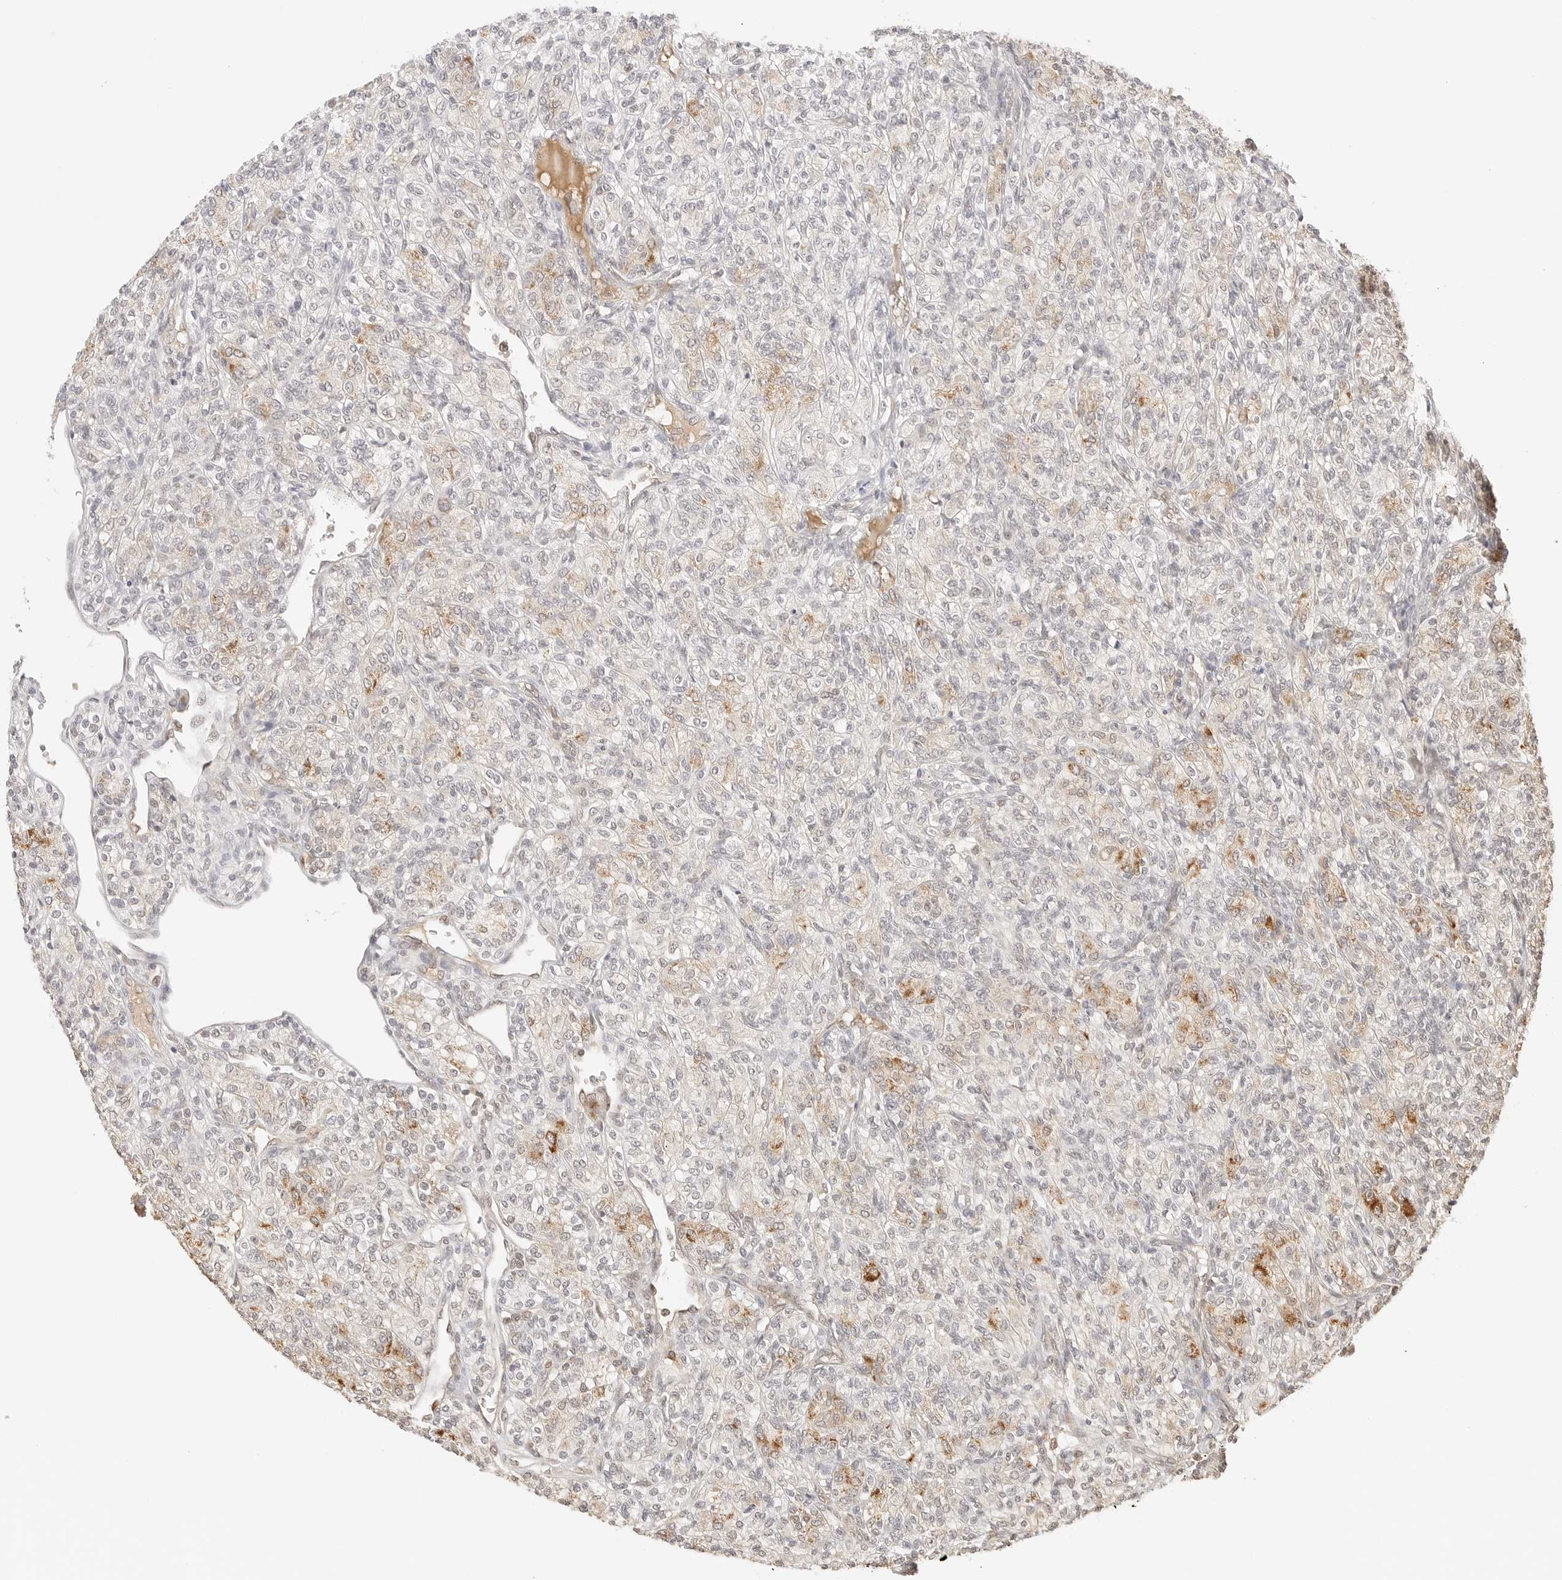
{"staining": {"intensity": "moderate", "quantity": "<25%", "location": "cytoplasmic/membranous"}, "tissue": "renal cancer", "cell_type": "Tumor cells", "image_type": "cancer", "snomed": [{"axis": "morphology", "description": "Adenocarcinoma, NOS"}, {"axis": "topography", "description": "Kidney"}], "caption": "The photomicrograph shows a brown stain indicating the presence of a protein in the cytoplasmic/membranous of tumor cells in renal adenocarcinoma. The staining was performed using DAB, with brown indicating positive protein expression. Nuclei are stained blue with hematoxylin.", "gene": "SEPTIN4", "patient": {"sex": "male", "age": 77}}